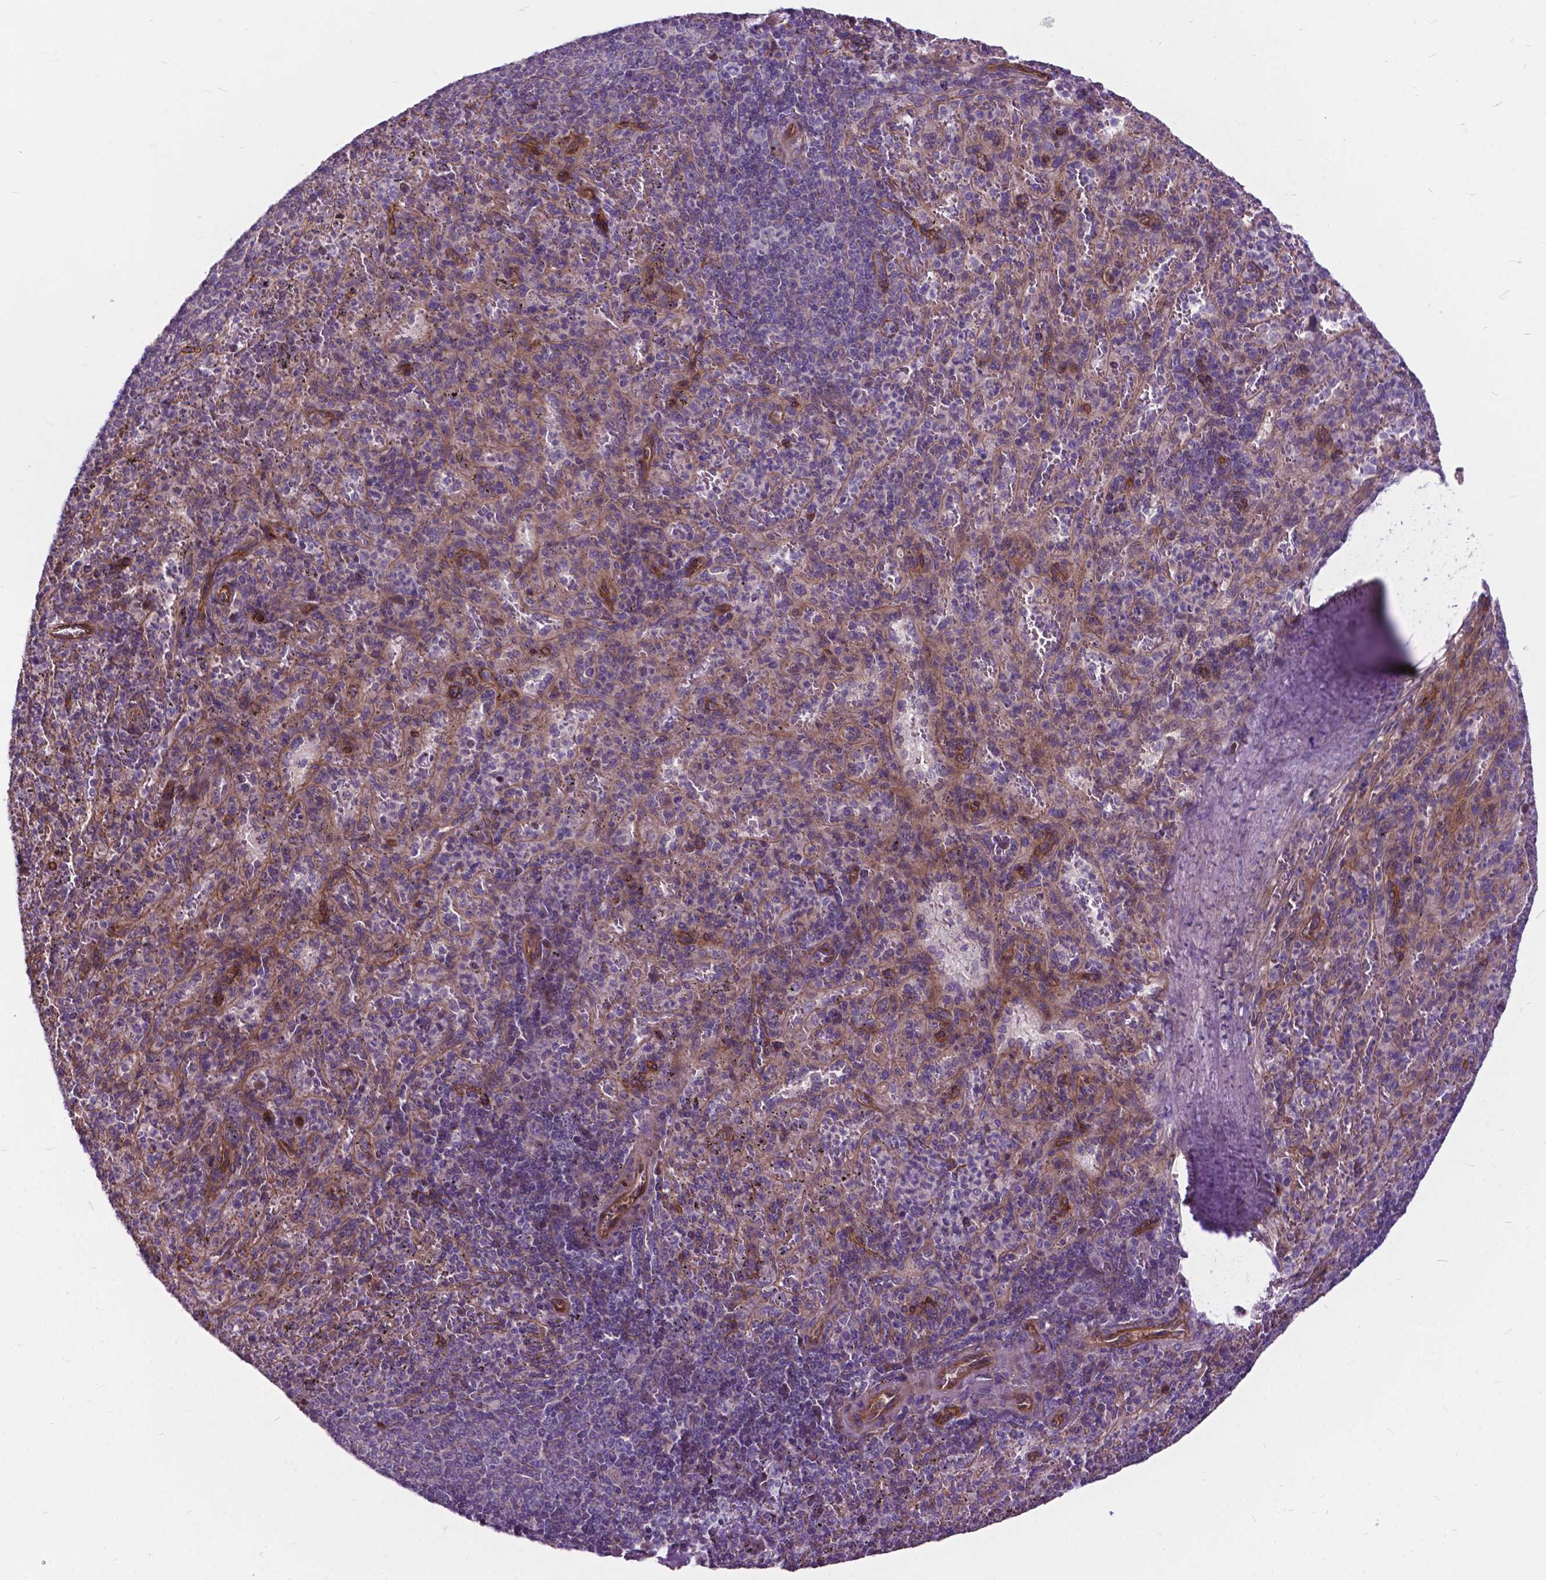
{"staining": {"intensity": "weak", "quantity": "25%-75%", "location": "cytoplasmic/membranous"}, "tissue": "spleen", "cell_type": "Cells in red pulp", "image_type": "normal", "snomed": [{"axis": "morphology", "description": "Normal tissue, NOS"}, {"axis": "topography", "description": "Spleen"}], "caption": "Weak cytoplasmic/membranous expression is identified in about 25%-75% of cells in red pulp in benign spleen. (DAB (3,3'-diaminobenzidine) = brown stain, brightfield microscopy at high magnification).", "gene": "FLT4", "patient": {"sex": "male", "age": 57}}